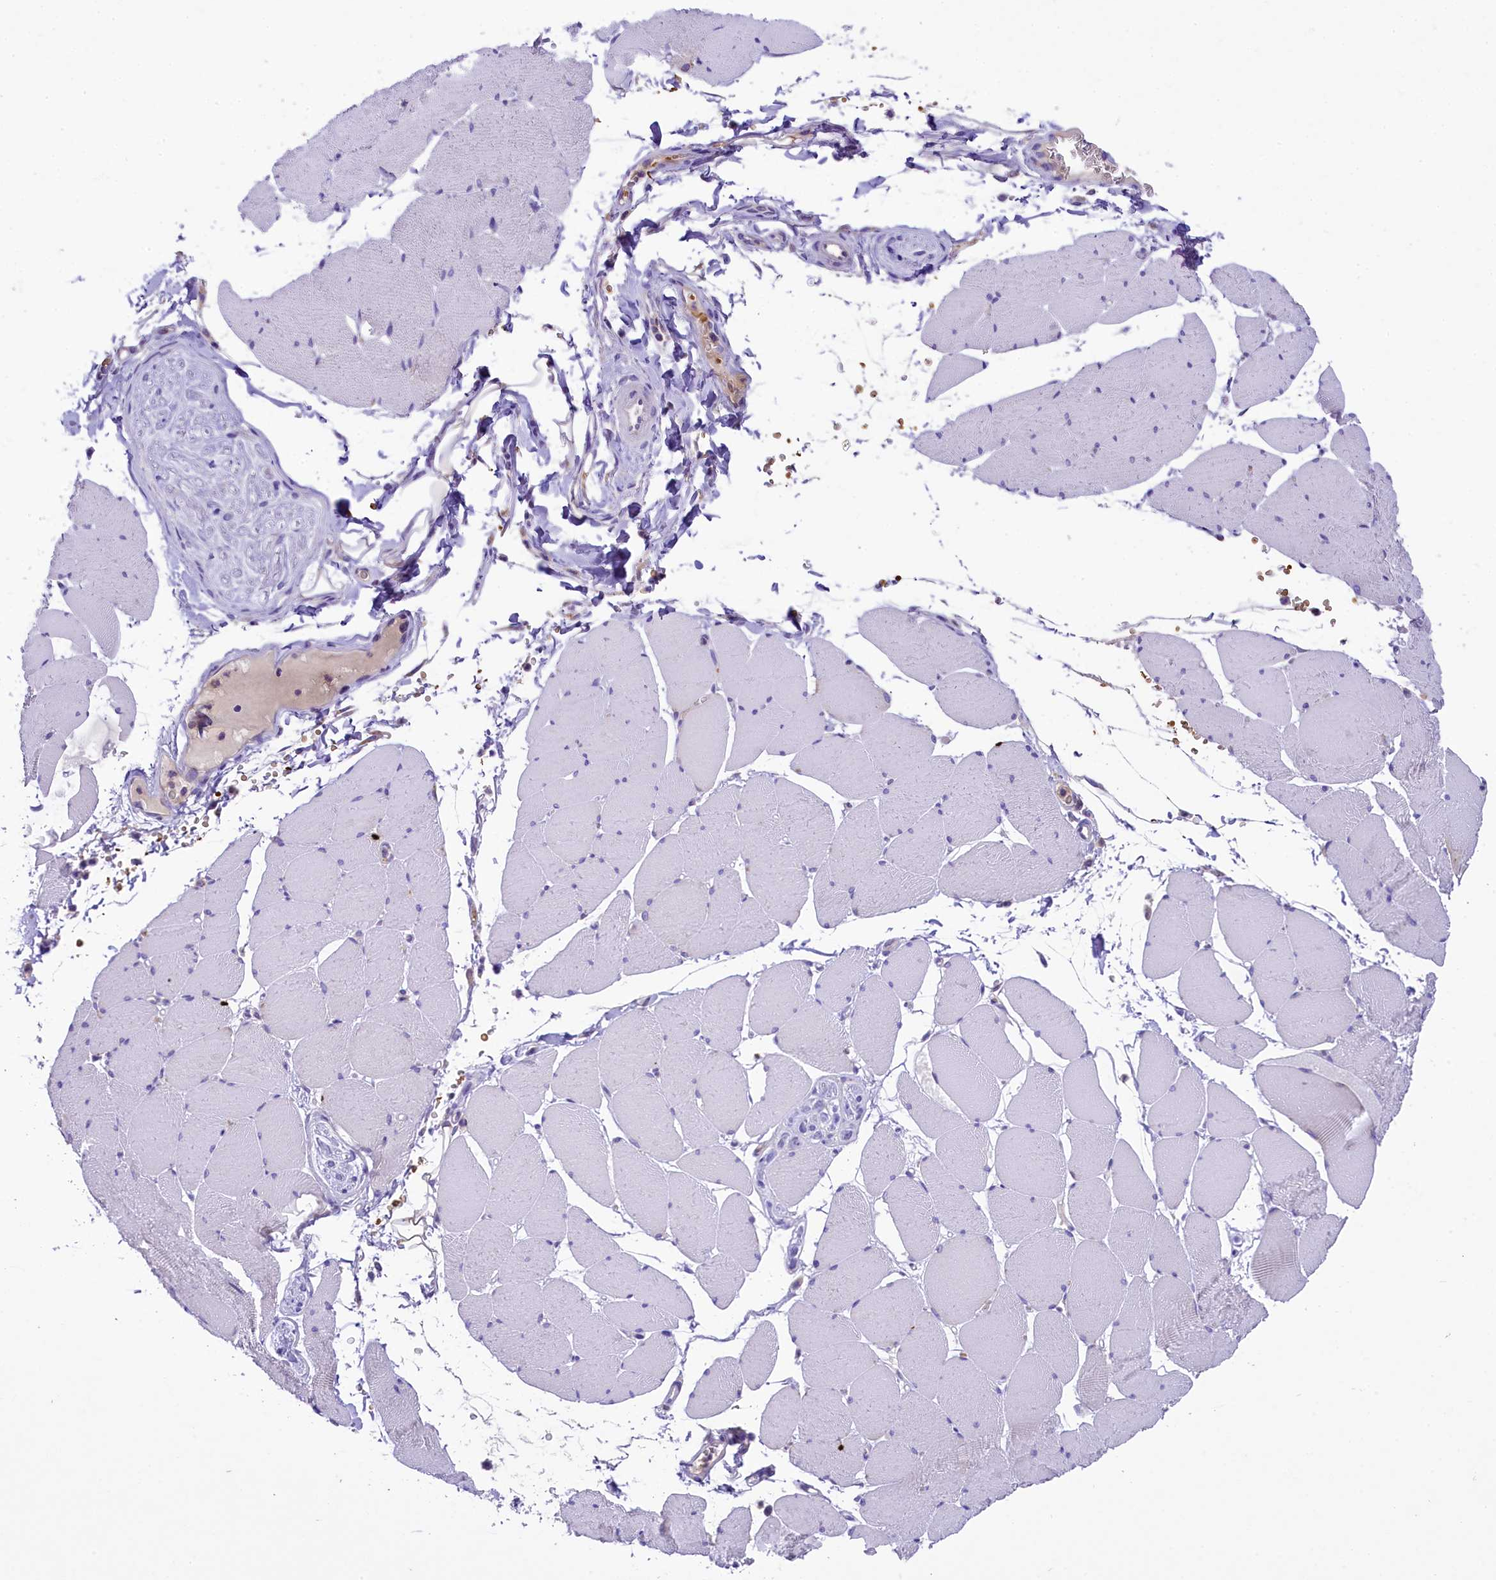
{"staining": {"intensity": "negative", "quantity": "none", "location": "none"}, "tissue": "skeletal muscle", "cell_type": "Myocytes", "image_type": "normal", "snomed": [{"axis": "morphology", "description": "Normal tissue, NOS"}, {"axis": "topography", "description": "Skeletal muscle"}, {"axis": "topography", "description": "Head-Neck"}], "caption": "A high-resolution photomicrograph shows immunohistochemistry (IHC) staining of benign skeletal muscle, which exhibits no significant positivity in myocytes.", "gene": "LARP4", "patient": {"sex": "male", "age": 66}}